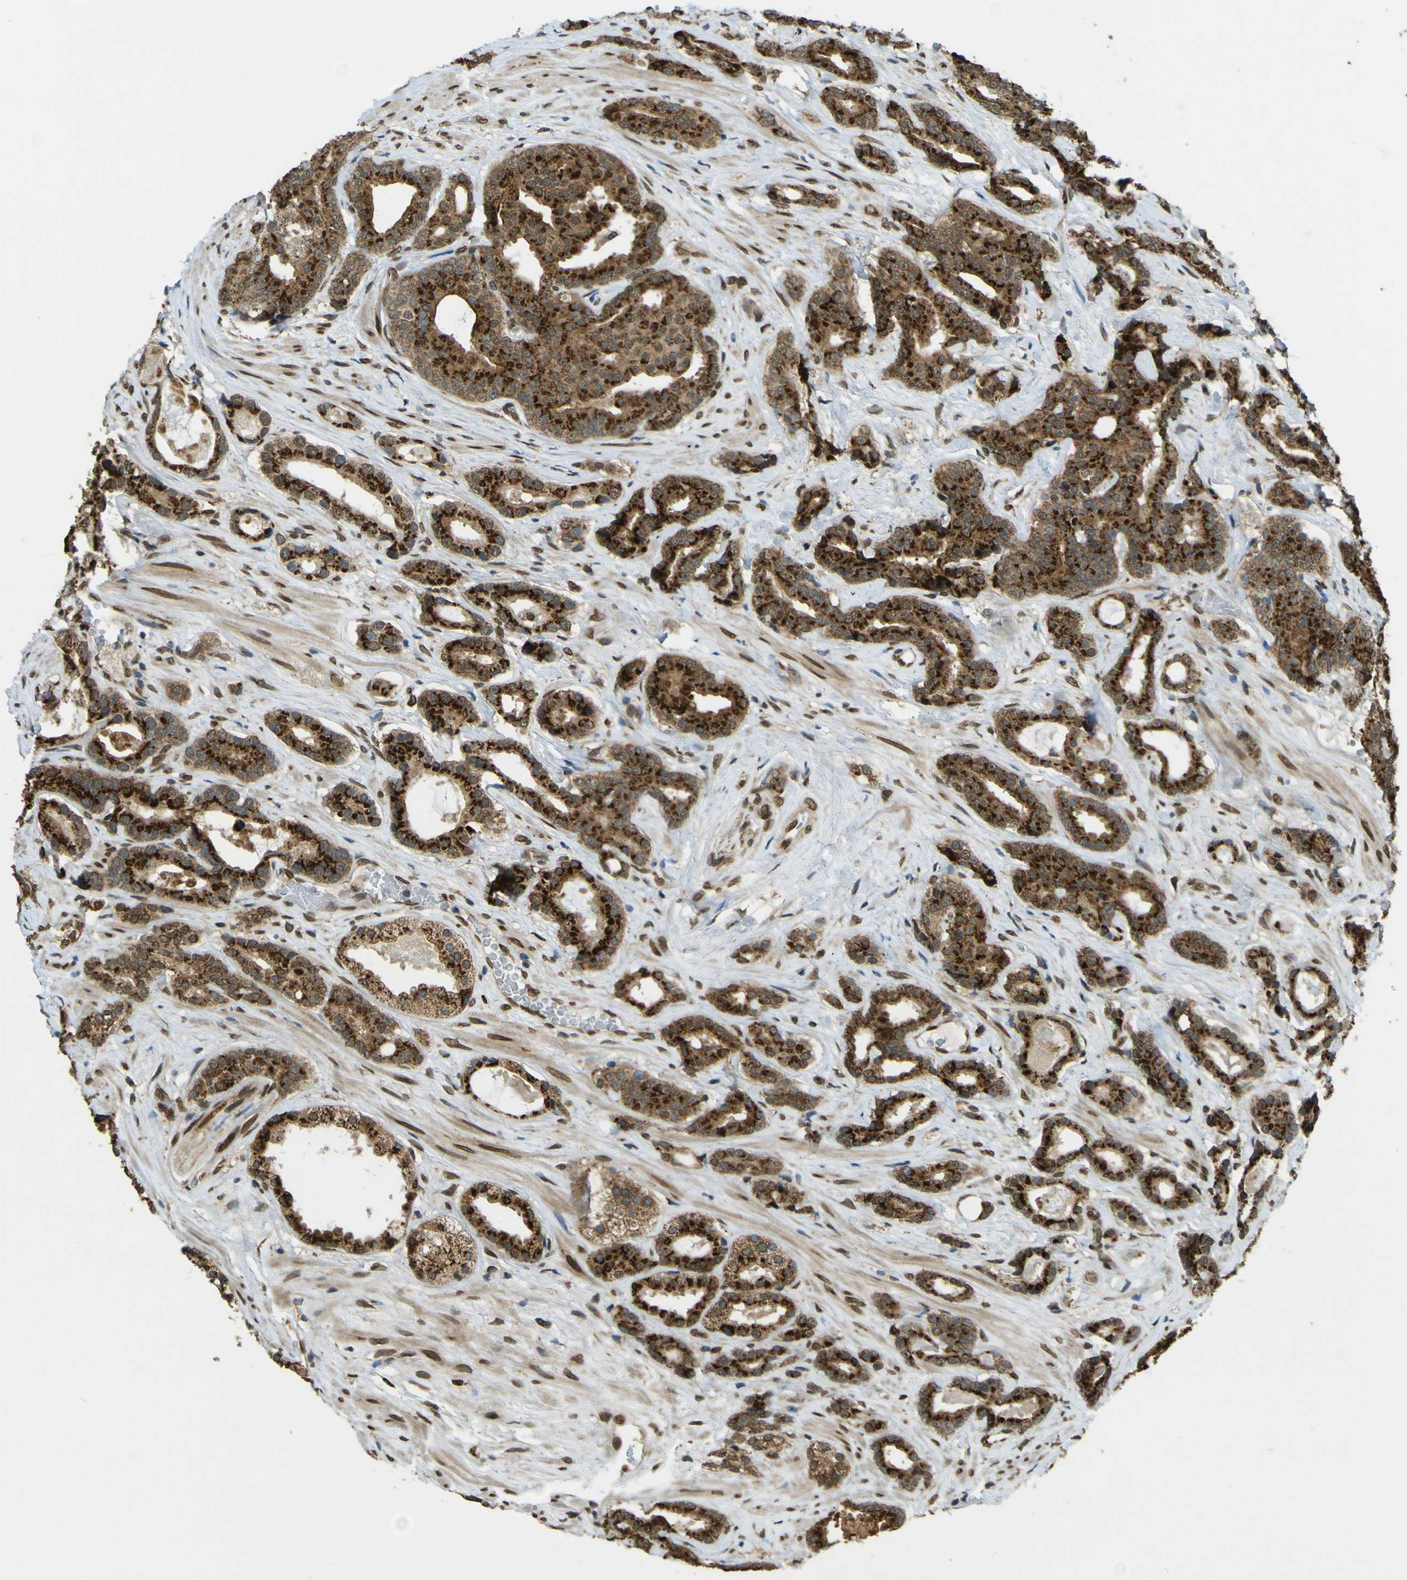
{"staining": {"intensity": "strong", "quantity": ">75%", "location": "cytoplasmic/membranous"}, "tissue": "prostate cancer", "cell_type": "Tumor cells", "image_type": "cancer", "snomed": [{"axis": "morphology", "description": "Adenocarcinoma, High grade"}, {"axis": "topography", "description": "Prostate"}], "caption": "Immunohistochemical staining of high-grade adenocarcinoma (prostate) demonstrates high levels of strong cytoplasmic/membranous staining in approximately >75% of tumor cells.", "gene": "GALNT1", "patient": {"sex": "male", "age": 71}}